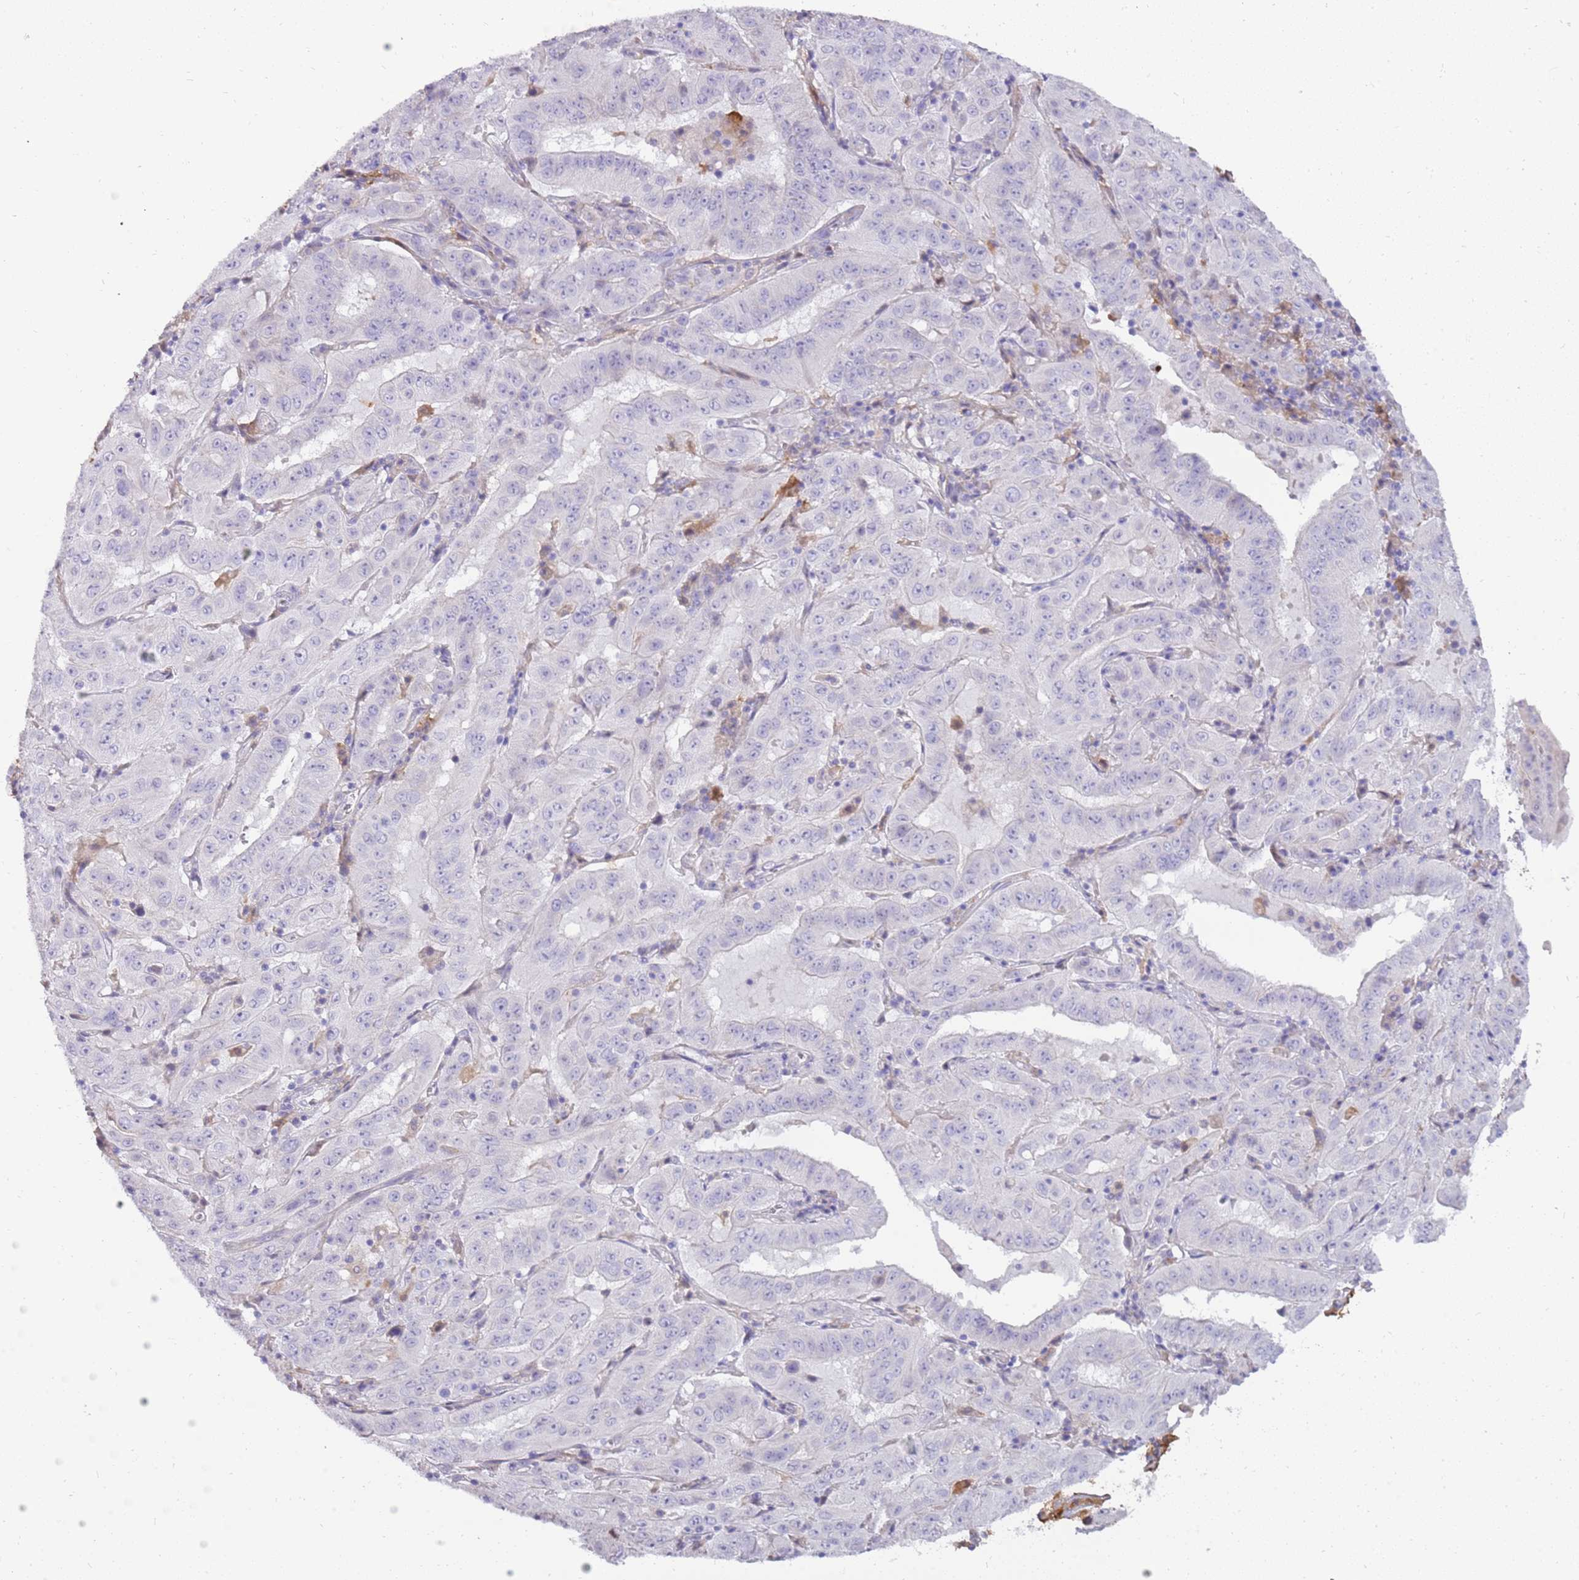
{"staining": {"intensity": "negative", "quantity": "none", "location": "none"}, "tissue": "pancreatic cancer", "cell_type": "Tumor cells", "image_type": "cancer", "snomed": [{"axis": "morphology", "description": "Adenocarcinoma, NOS"}, {"axis": "topography", "description": "Pancreas"}], "caption": "Histopathology image shows no significant protein expression in tumor cells of pancreatic cancer (adenocarcinoma).", "gene": "DIPK1C", "patient": {"sex": "male", "age": 63}}